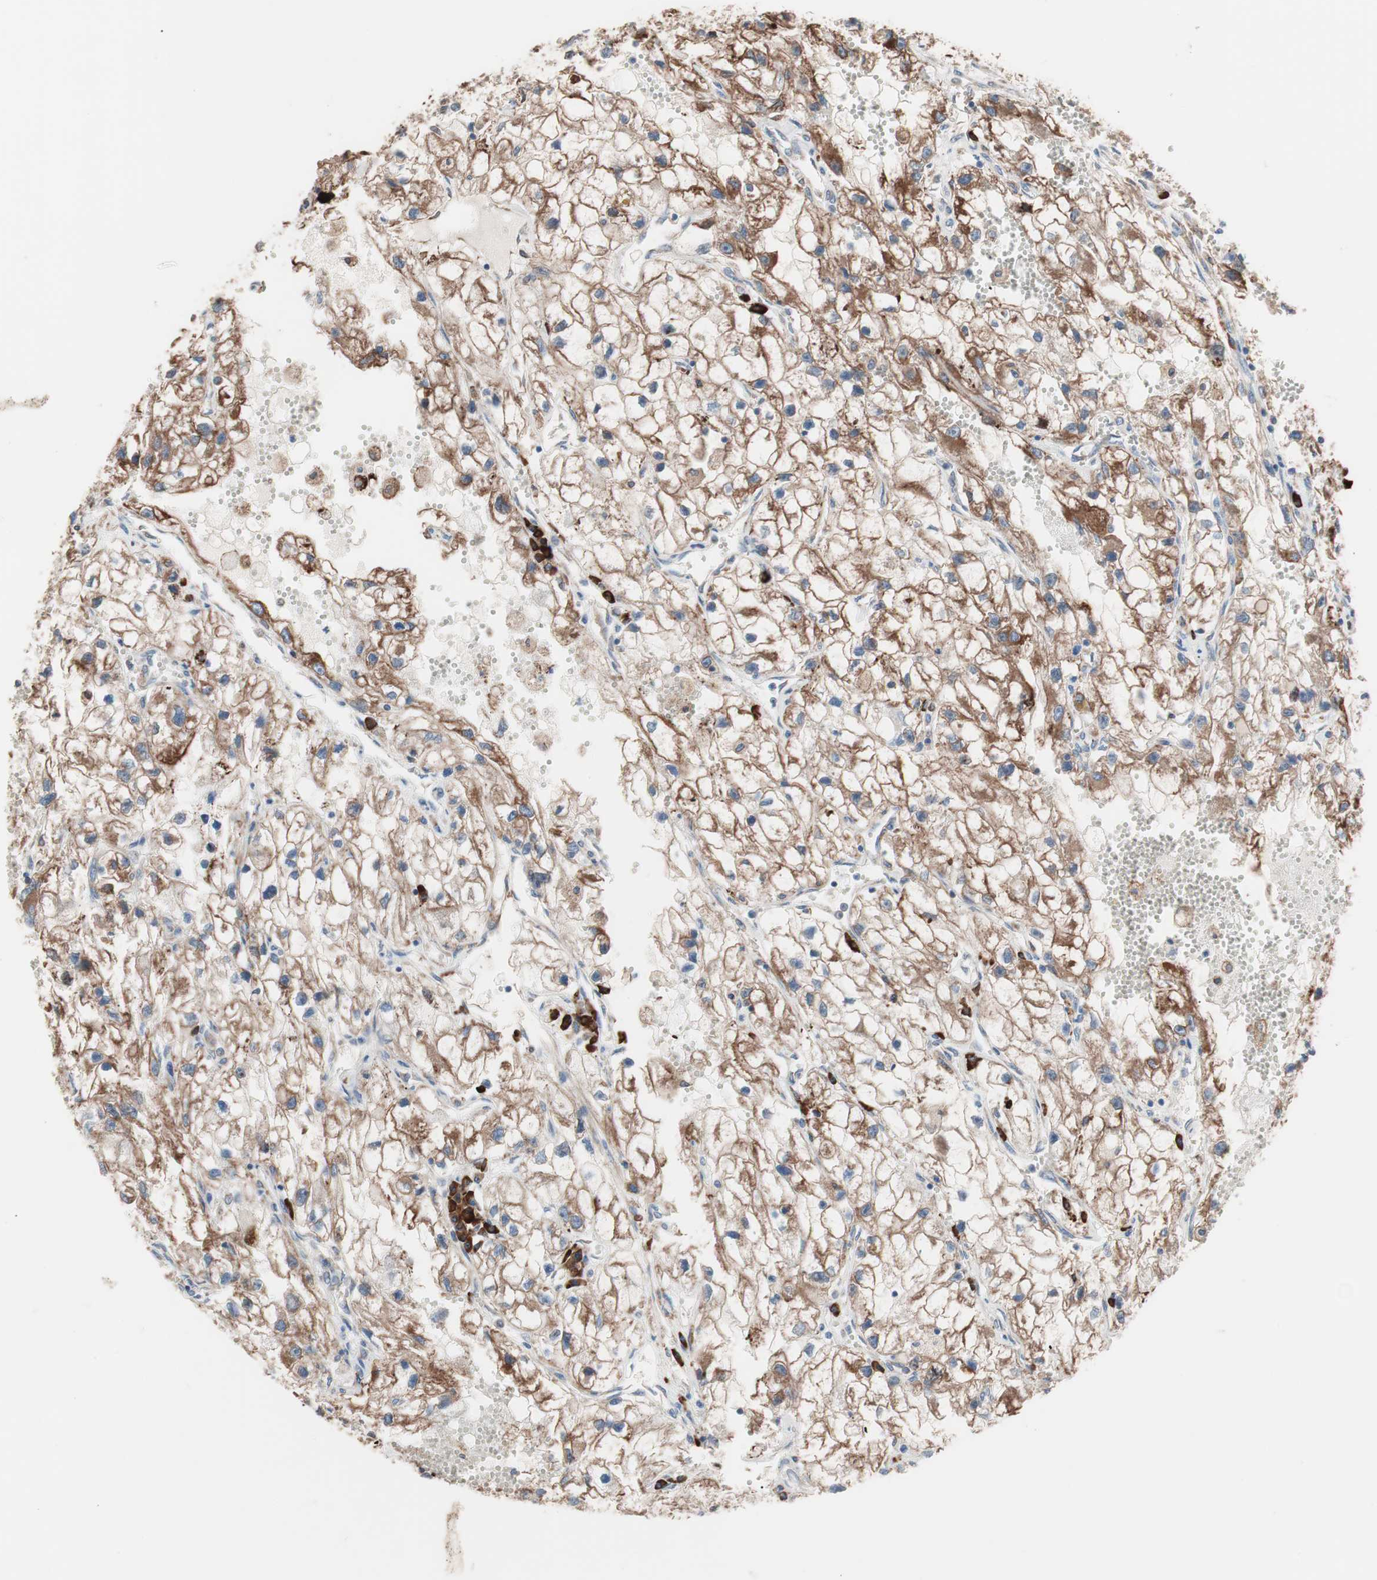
{"staining": {"intensity": "moderate", "quantity": ">75%", "location": "cytoplasmic/membranous"}, "tissue": "renal cancer", "cell_type": "Tumor cells", "image_type": "cancer", "snomed": [{"axis": "morphology", "description": "Adenocarcinoma, NOS"}, {"axis": "topography", "description": "Kidney"}], "caption": "A brown stain shows moderate cytoplasmic/membranous positivity of a protein in human renal cancer tumor cells.", "gene": "SLC27A4", "patient": {"sex": "female", "age": 70}}